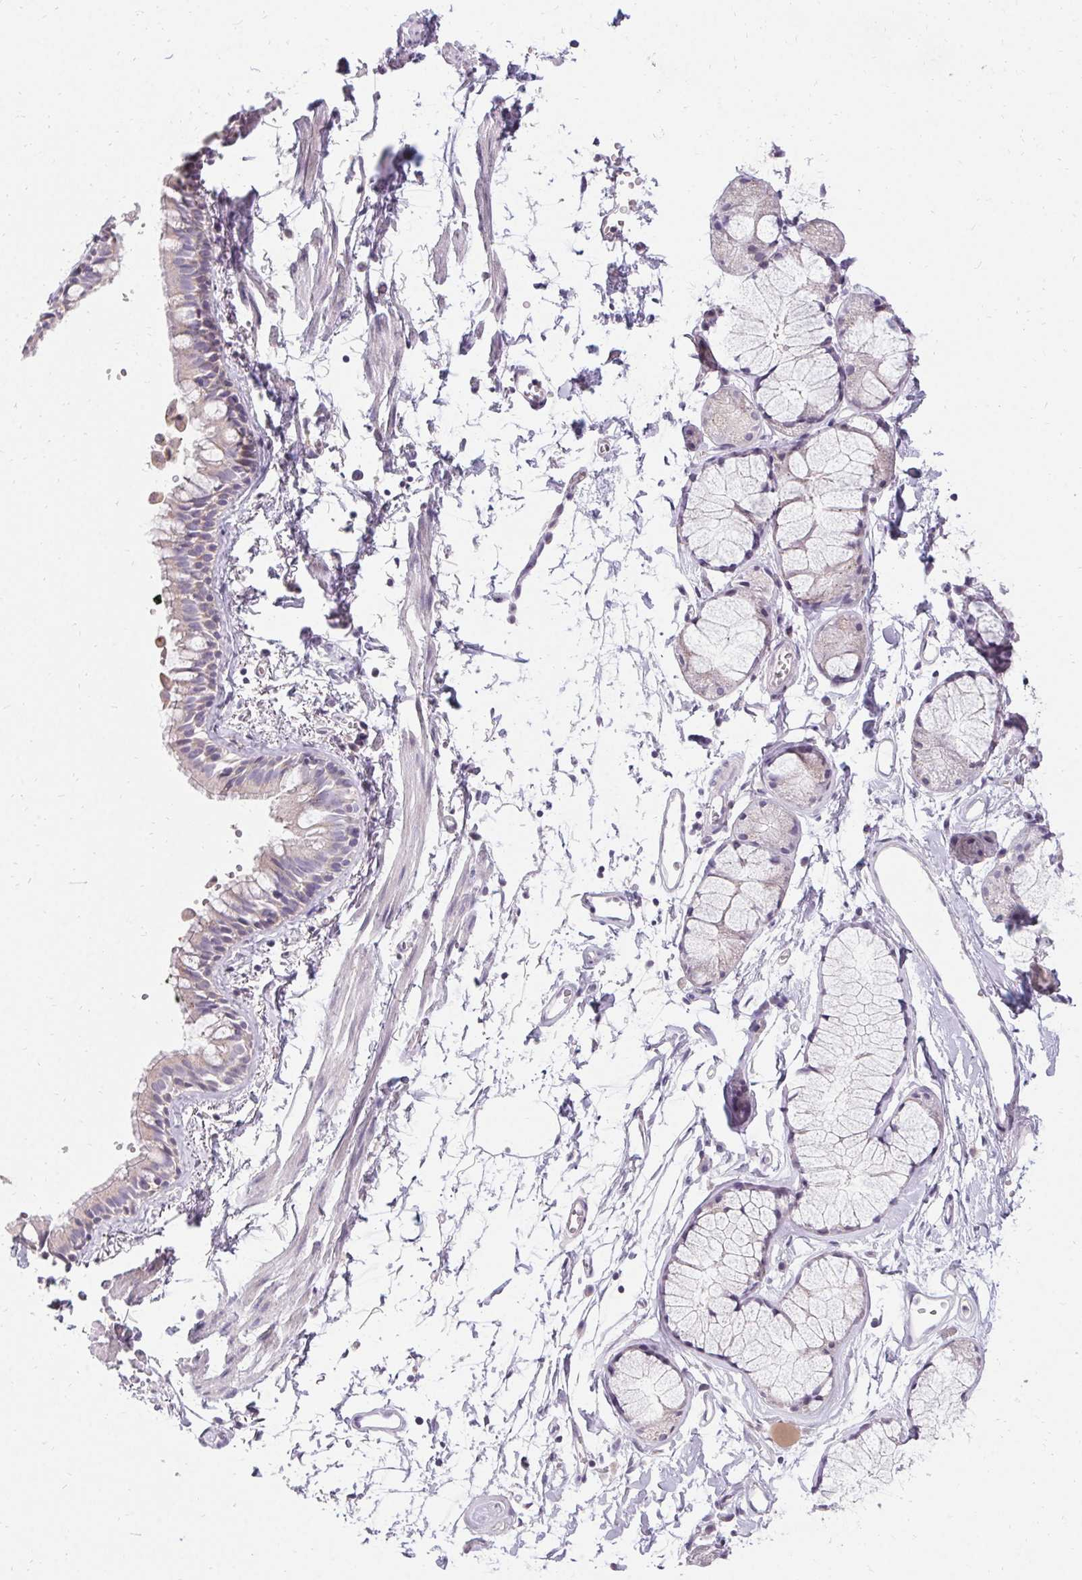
{"staining": {"intensity": "negative", "quantity": "none", "location": "none"}, "tissue": "bronchus", "cell_type": "Respiratory epithelial cells", "image_type": "normal", "snomed": [{"axis": "morphology", "description": "Normal tissue, NOS"}, {"axis": "topography", "description": "Cartilage tissue"}, {"axis": "topography", "description": "Bronchus"}], "caption": "Respiratory epithelial cells are negative for protein expression in unremarkable human bronchus.", "gene": "HSD17B3", "patient": {"sex": "female", "age": 59}}